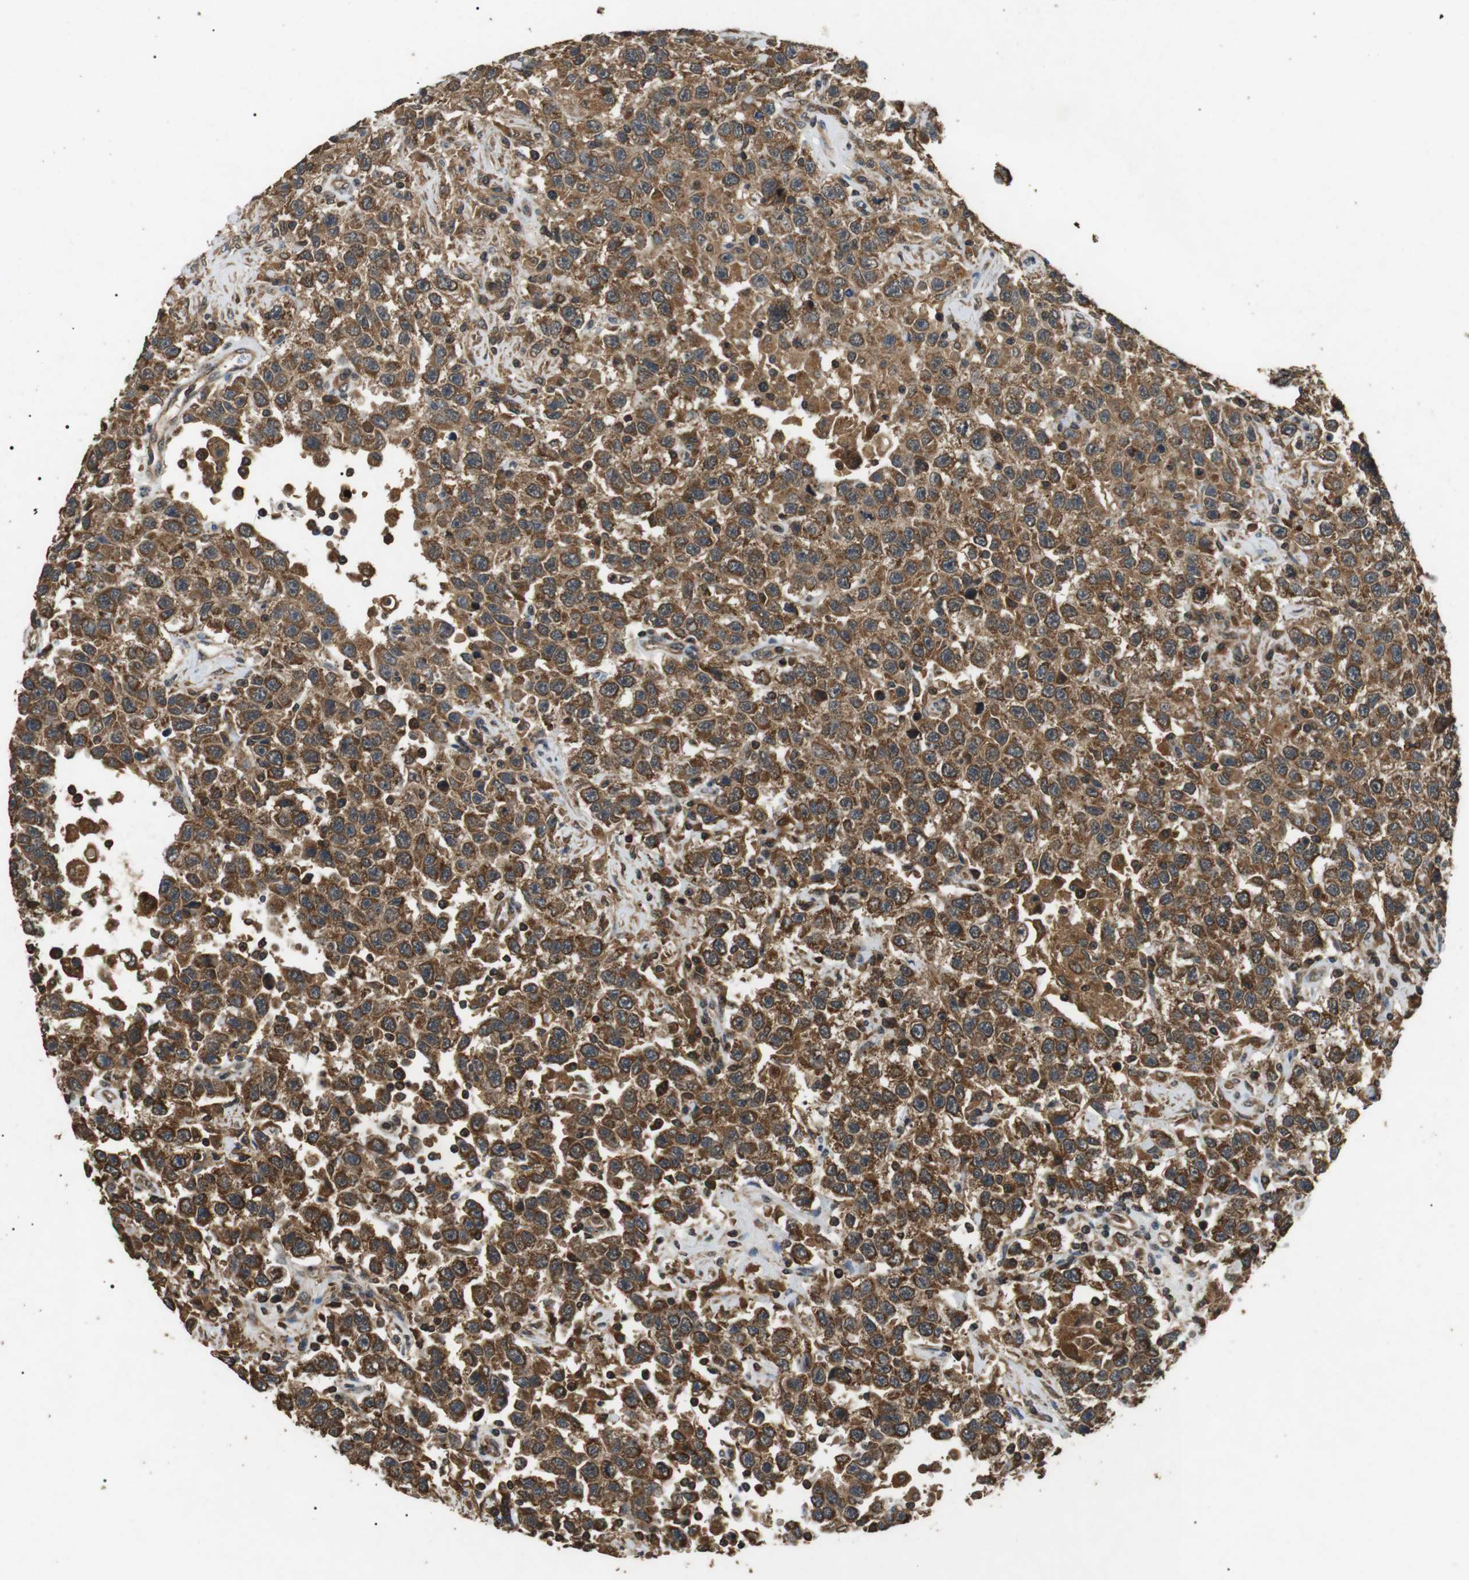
{"staining": {"intensity": "strong", "quantity": ">75%", "location": "cytoplasmic/membranous"}, "tissue": "testis cancer", "cell_type": "Tumor cells", "image_type": "cancer", "snomed": [{"axis": "morphology", "description": "Seminoma, NOS"}, {"axis": "topography", "description": "Testis"}], "caption": "Testis seminoma stained with a protein marker exhibits strong staining in tumor cells.", "gene": "TBC1D15", "patient": {"sex": "male", "age": 41}}